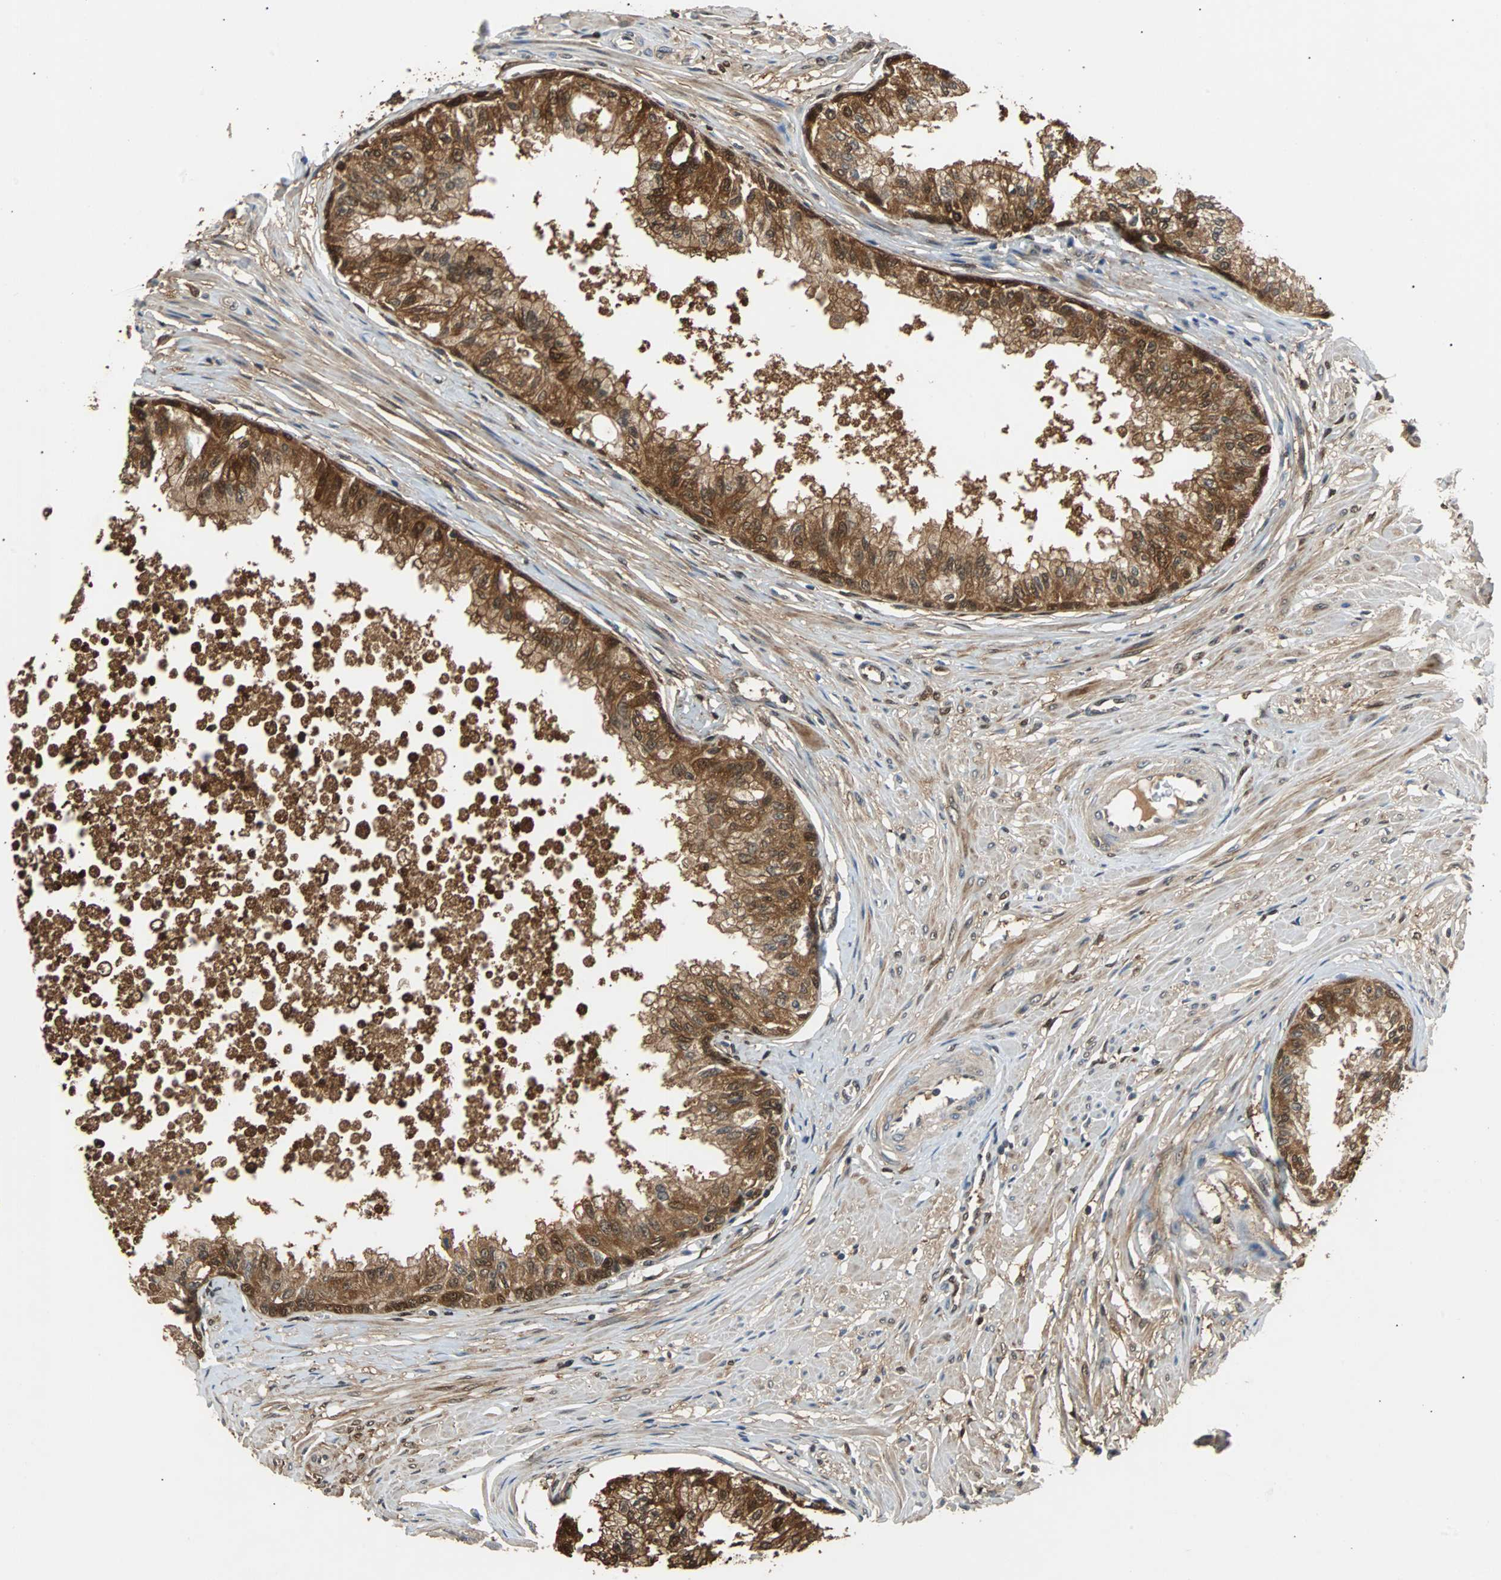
{"staining": {"intensity": "strong", "quantity": ">75%", "location": "cytoplasmic/membranous,nuclear"}, "tissue": "prostate", "cell_type": "Glandular cells", "image_type": "normal", "snomed": [{"axis": "morphology", "description": "Normal tissue, NOS"}, {"axis": "topography", "description": "Prostate"}, {"axis": "topography", "description": "Seminal veicle"}], "caption": "An immunohistochemistry (IHC) photomicrograph of unremarkable tissue is shown. Protein staining in brown shows strong cytoplasmic/membranous,nuclear positivity in prostate within glandular cells.", "gene": "PRDX6", "patient": {"sex": "male", "age": 60}}